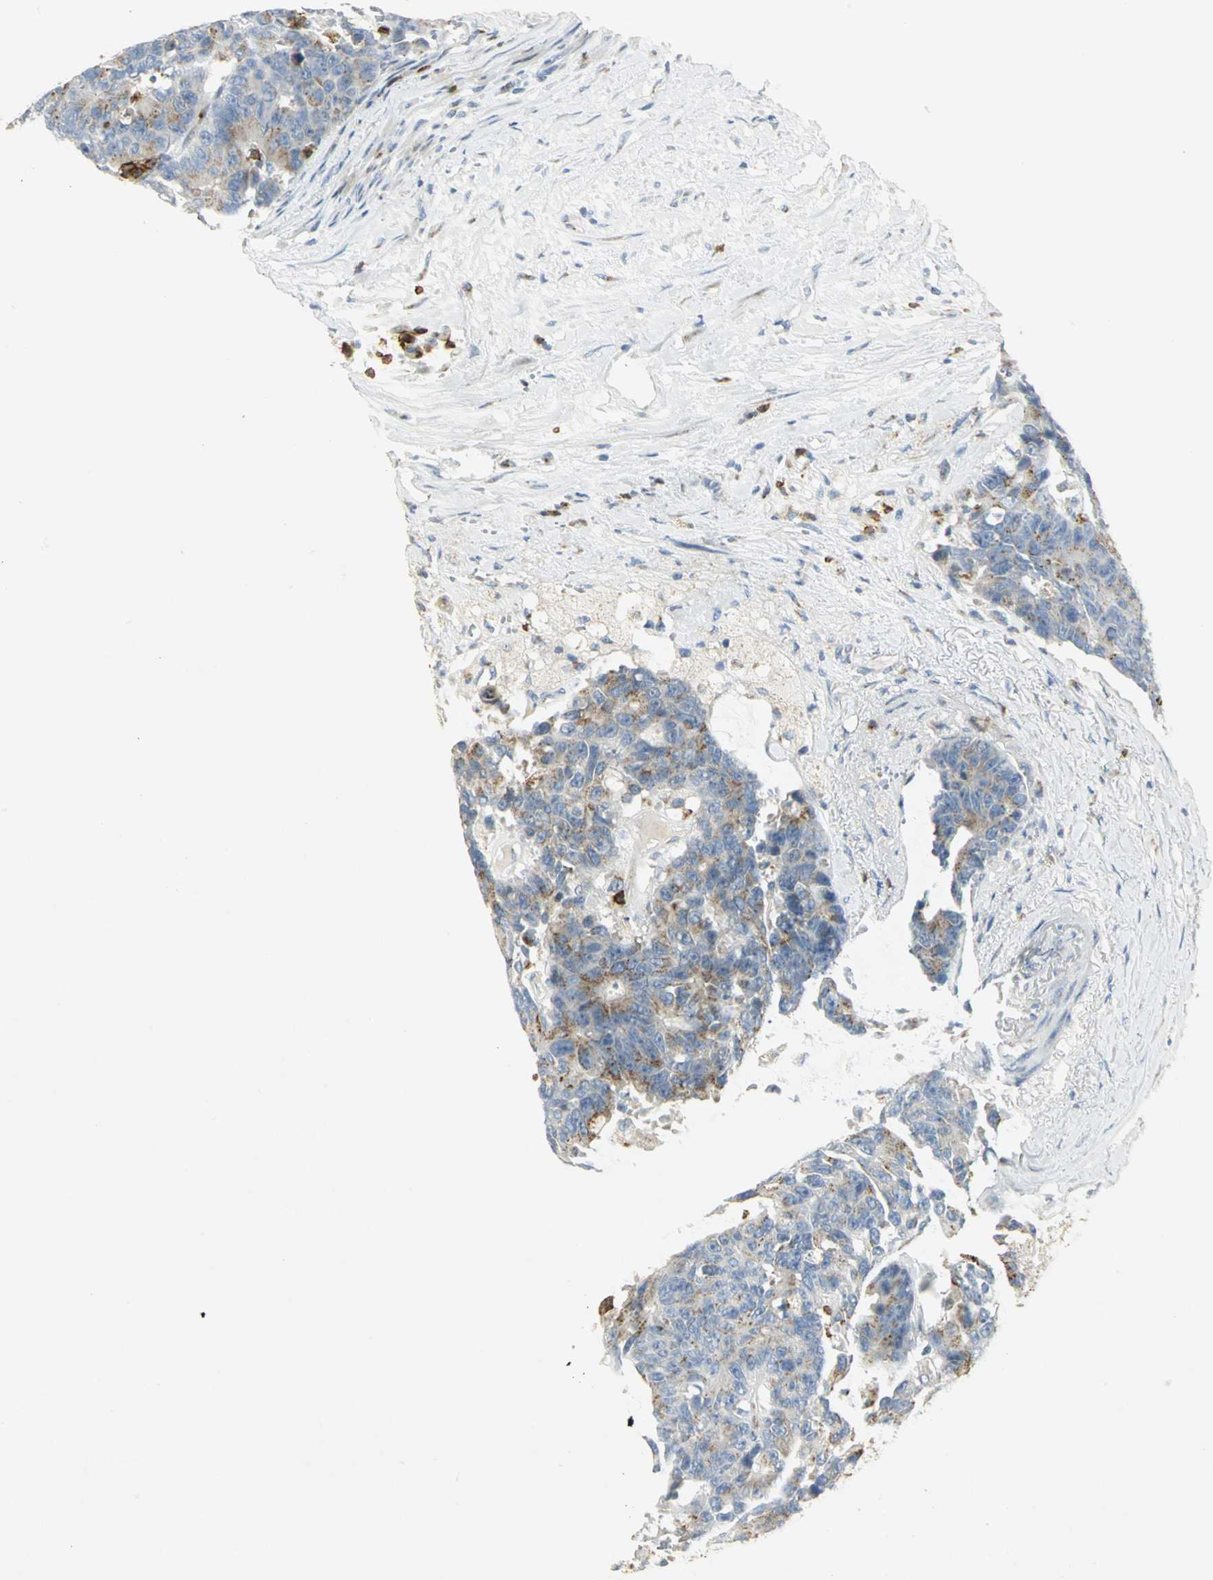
{"staining": {"intensity": "moderate", "quantity": "25%-75%", "location": "cytoplasmic/membranous"}, "tissue": "colorectal cancer", "cell_type": "Tumor cells", "image_type": "cancer", "snomed": [{"axis": "morphology", "description": "Adenocarcinoma, NOS"}, {"axis": "topography", "description": "Colon"}], "caption": "Protein analysis of colorectal cancer (adenocarcinoma) tissue reveals moderate cytoplasmic/membranous expression in approximately 25%-75% of tumor cells. (Stains: DAB in brown, nuclei in blue, Microscopy: brightfield microscopy at high magnification).", "gene": "TM9SF2", "patient": {"sex": "female", "age": 86}}